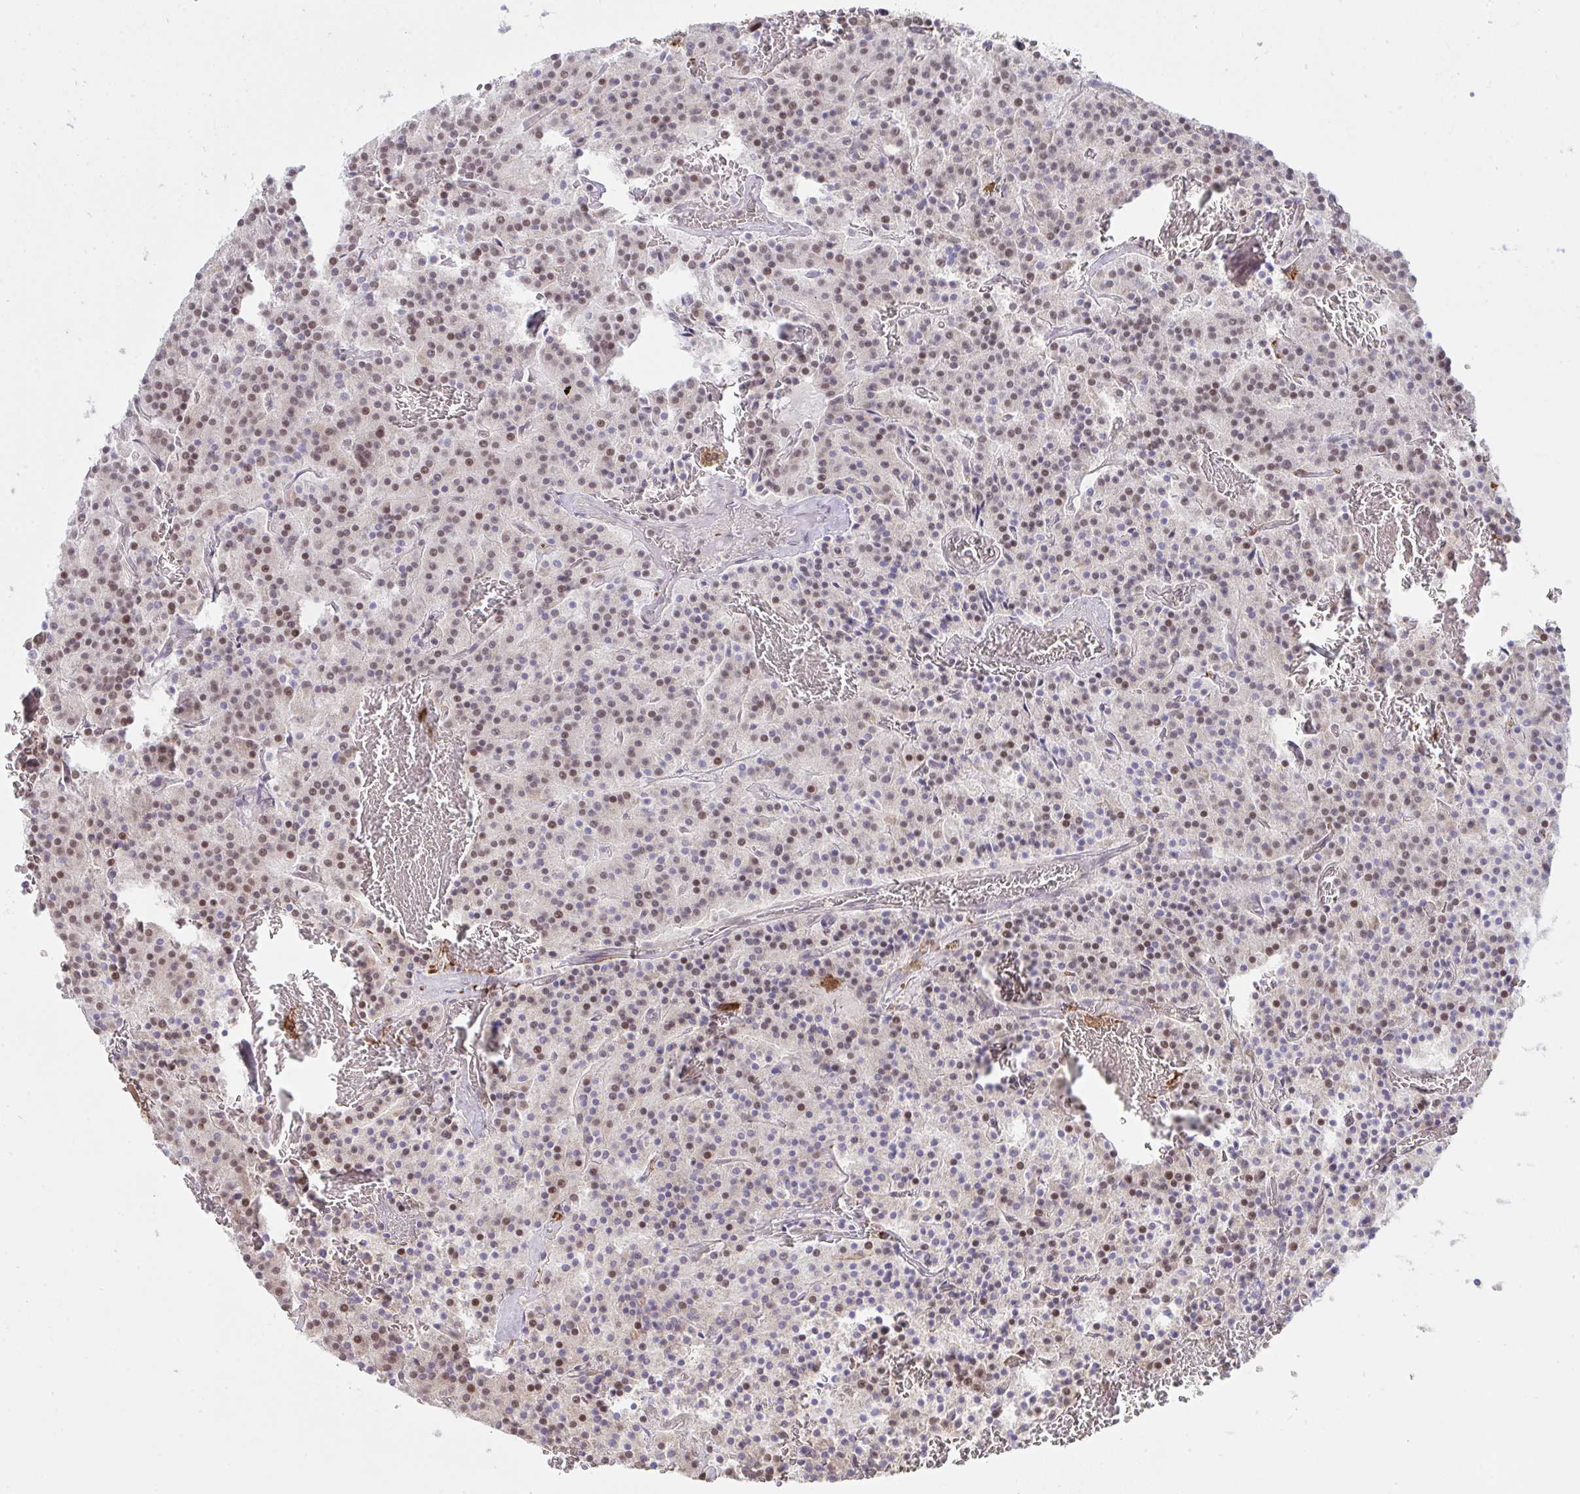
{"staining": {"intensity": "moderate", "quantity": "25%-75%", "location": "nuclear"}, "tissue": "carcinoid", "cell_type": "Tumor cells", "image_type": "cancer", "snomed": [{"axis": "morphology", "description": "Carcinoid, malignant, NOS"}, {"axis": "topography", "description": "Lung"}], "caption": "Carcinoid was stained to show a protein in brown. There is medium levels of moderate nuclear positivity in approximately 25%-75% of tumor cells.", "gene": "SAP30", "patient": {"sex": "male", "age": 70}}